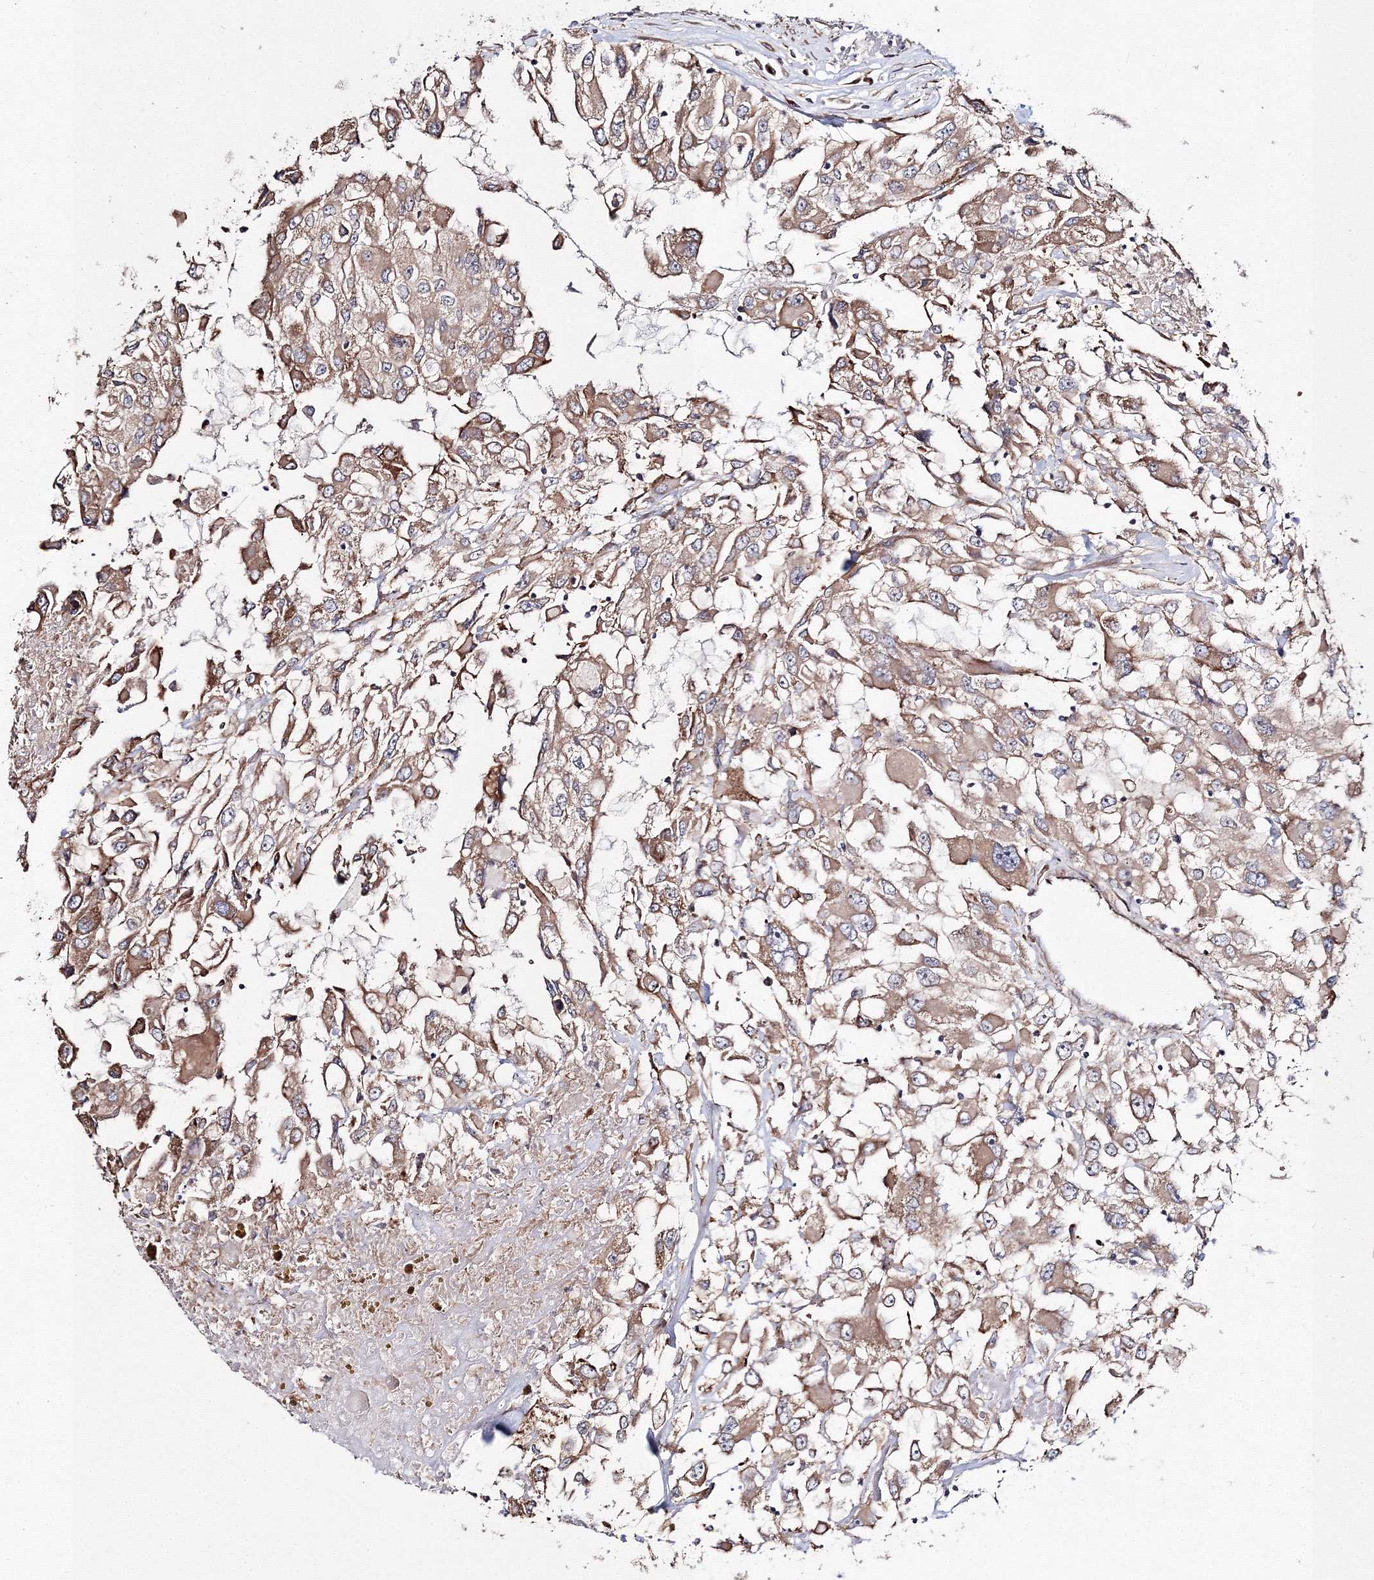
{"staining": {"intensity": "moderate", "quantity": ">75%", "location": "cytoplasmic/membranous"}, "tissue": "renal cancer", "cell_type": "Tumor cells", "image_type": "cancer", "snomed": [{"axis": "morphology", "description": "Adenocarcinoma, NOS"}, {"axis": "topography", "description": "Kidney"}], "caption": "Protein expression analysis of human renal cancer (adenocarcinoma) reveals moderate cytoplasmic/membranous staining in approximately >75% of tumor cells. The protein of interest is shown in brown color, while the nuclei are stained blue.", "gene": "DDO", "patient": {"sex": "female", "age": 52}}